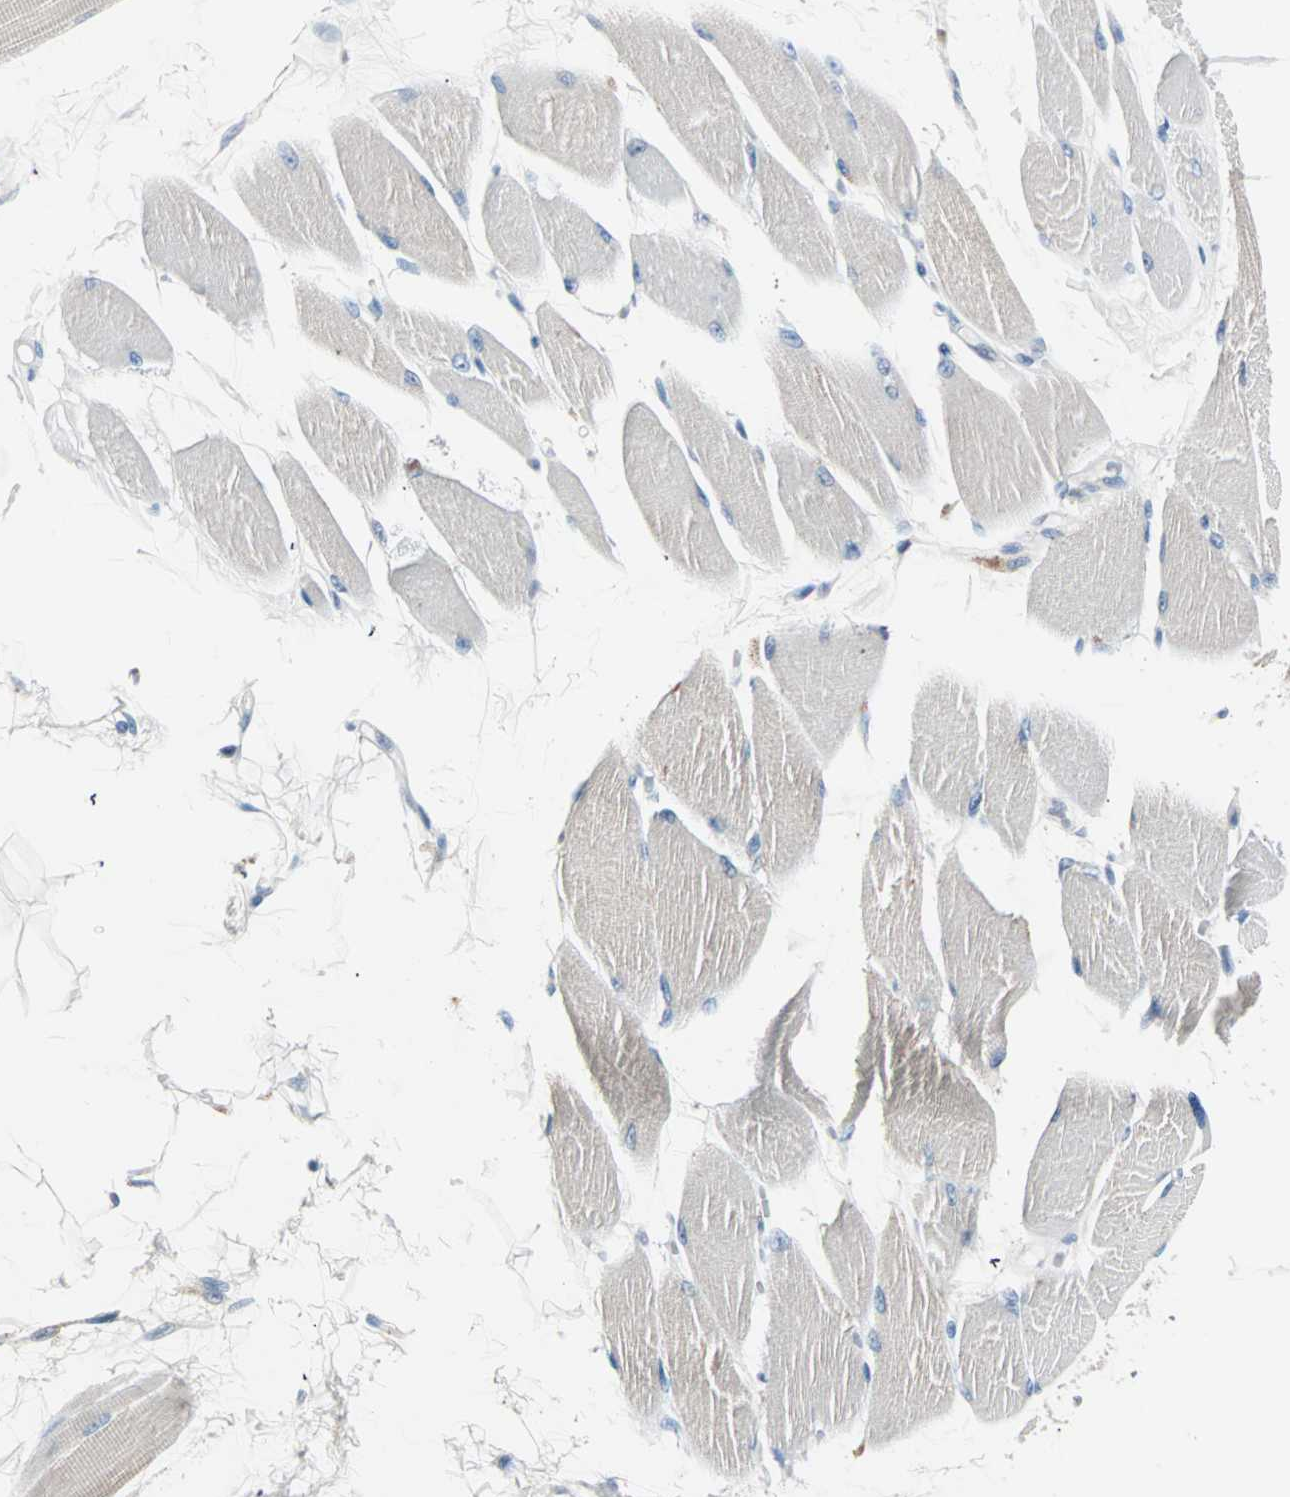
{"staining": {"intensity": "weak", "quantity": "25%-75%", "location": "cytoplasmic/membranous"}, "tissue": "skeletal muscle", "cell_type": "Myocytes", "image_type": "normal", "snomed": [{"axis": "morphology", "description": "Normal tissue, NOS"}, {"axis": "topography", "description": "Skeletal muscle"}, {"axis": "topography", "description": "Peripheral nerve tissue"}], "caption": "Immunohistochemistry micrograph of normal human skeletal muscle stained for a protein (brown), which shows low levels of weak cytoplasmic/membranous positivity in approximately 25%-75% of myocytes.", "gene": "CCNE2", "patient": {"sex": "female", "age": 84}}